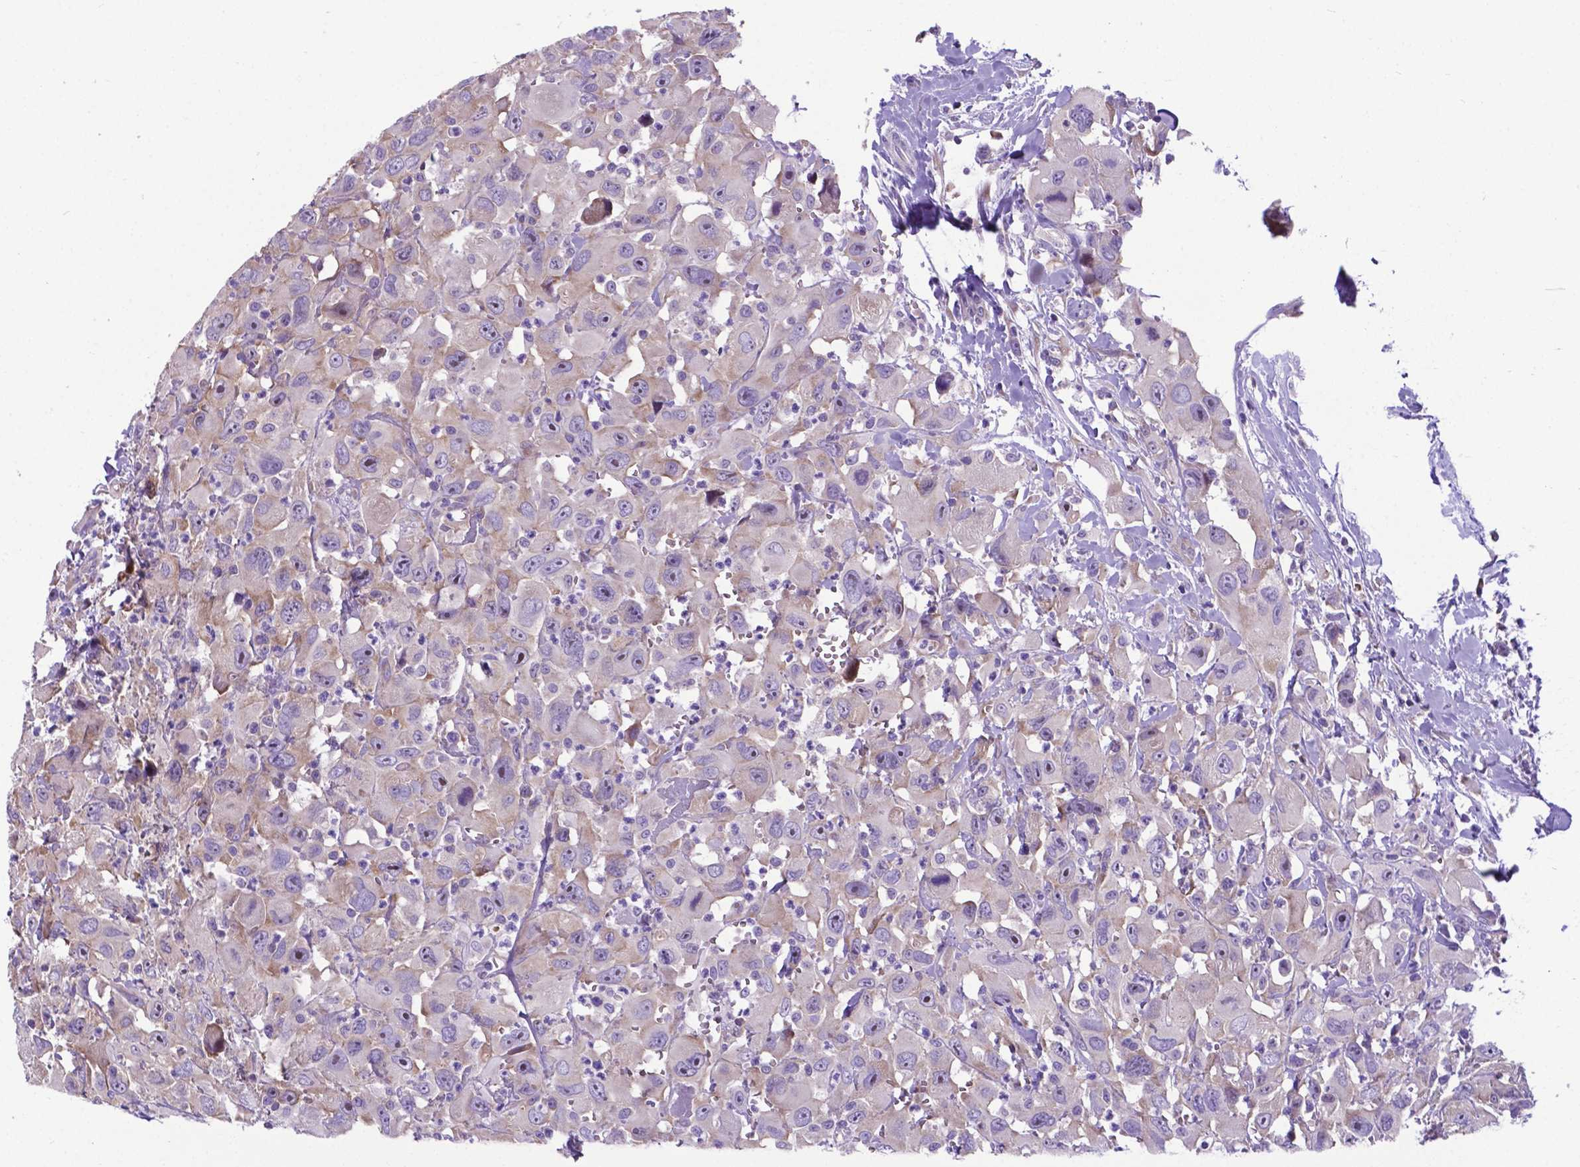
{"staining": {"intensity": "weak", "quantity": ">75%", "location": "cytoplasmic/membranous"}, "tissue": "head and neck cancer", "cell_type": "Tumor cells", "image_type": "cancer", "snomed": [{"axis": "morphology", "description": "Squamous cell carcinoma, NOS"}, {"axis": "morphology", "description": "Squamous cell carcinoma, metastatic, NOS"}, {"axis": "topography", "description": "Oral tissue"}, {"axis": "topography", "description": "Head-Neck"}], "caption": "Approximately >75% of tumor cells in human head and neck cancer (metastatic squamous cell carcinoma) show weak cytoplasmic/membranous protein expression as visualized by brown immunohistochemical staining.", "gene": "RPL6", "patient": {"sex": "female", "age": 85}}